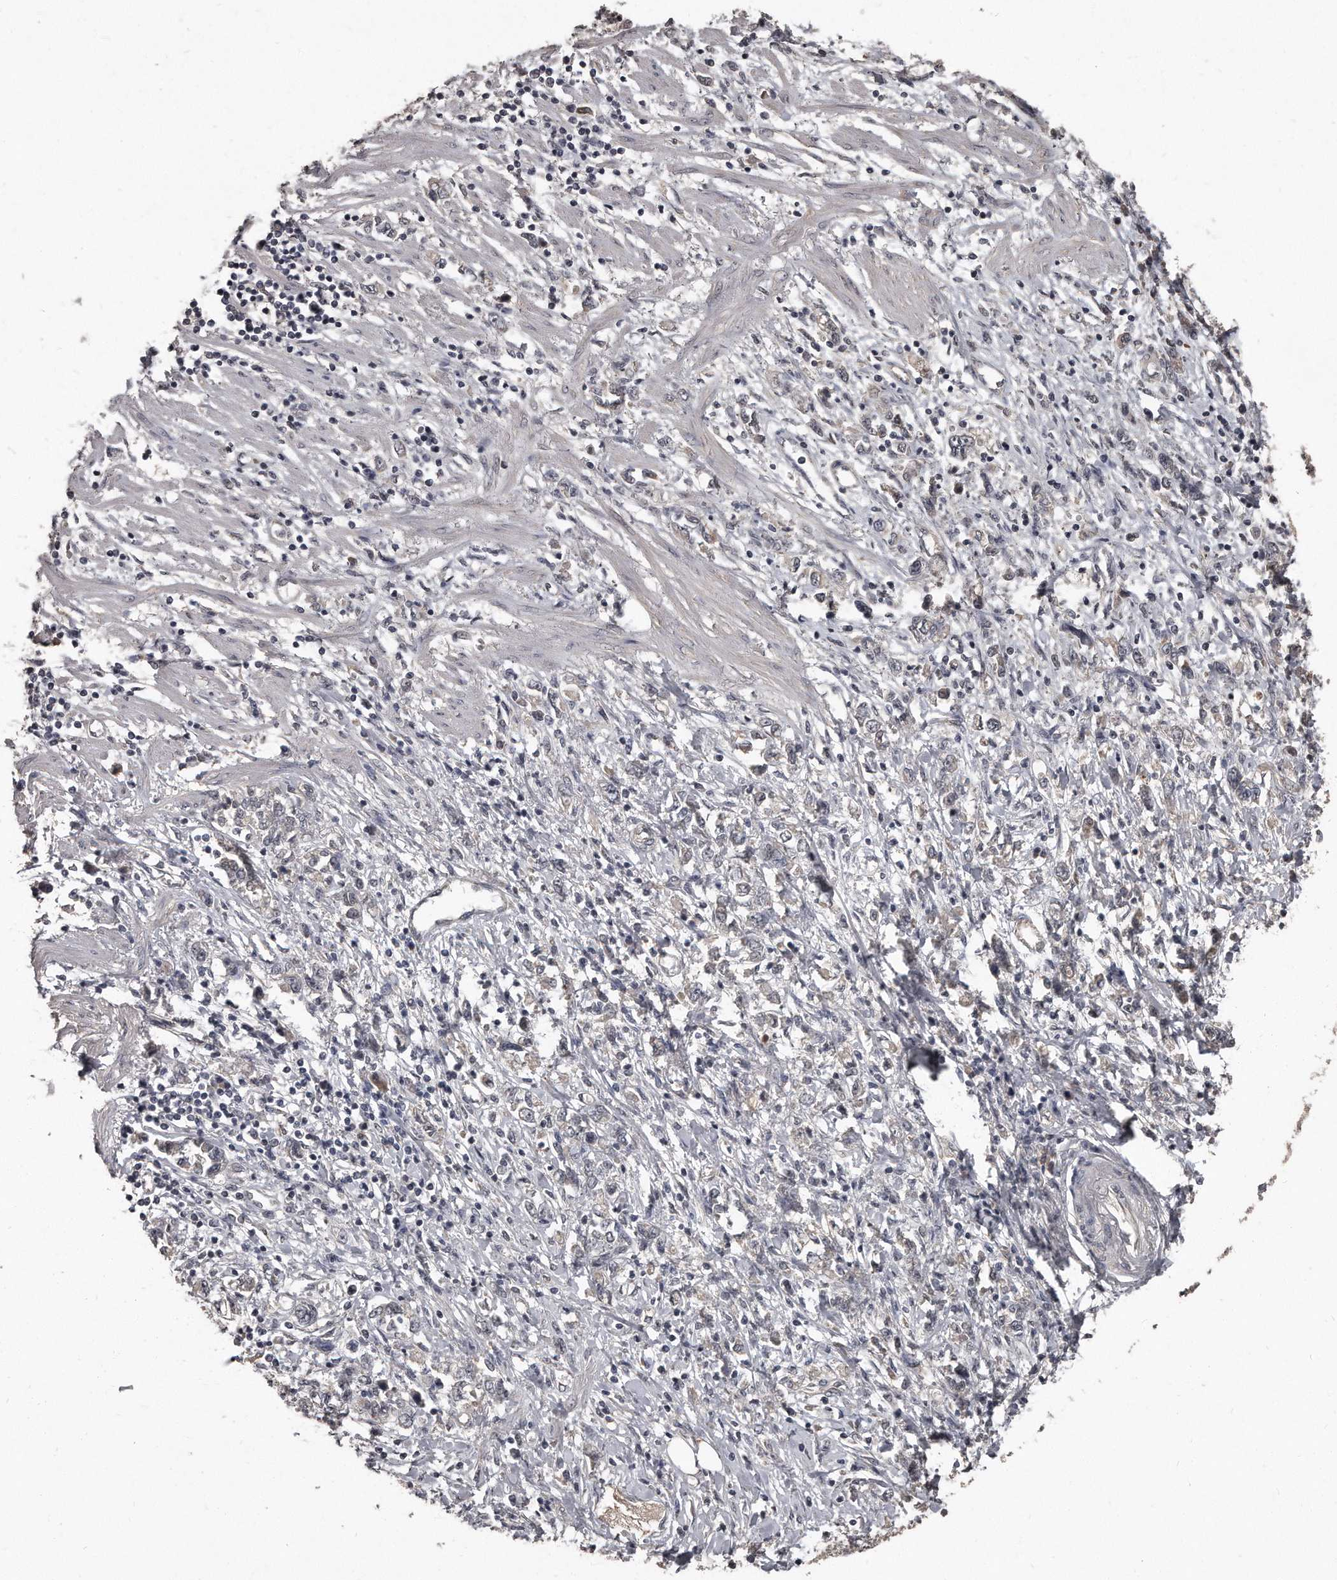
{"staining": {"intensity": "negative", "quantity": "none", "location": "none"}, "tissue": "stomach cancer", "cell_type": "Tumor cells", "image_type": "cancer", "snomed": [{"axis": "morphology", "description": "Adenocarcinoma, NOS"}, {"axis": "topography", "description": "Stomach"}], "caption": "Tumor cells are negative for brown protein staining in stomach cancer.", "gene": "GRB10", "patient": {"sex": "female", "age": 76}}